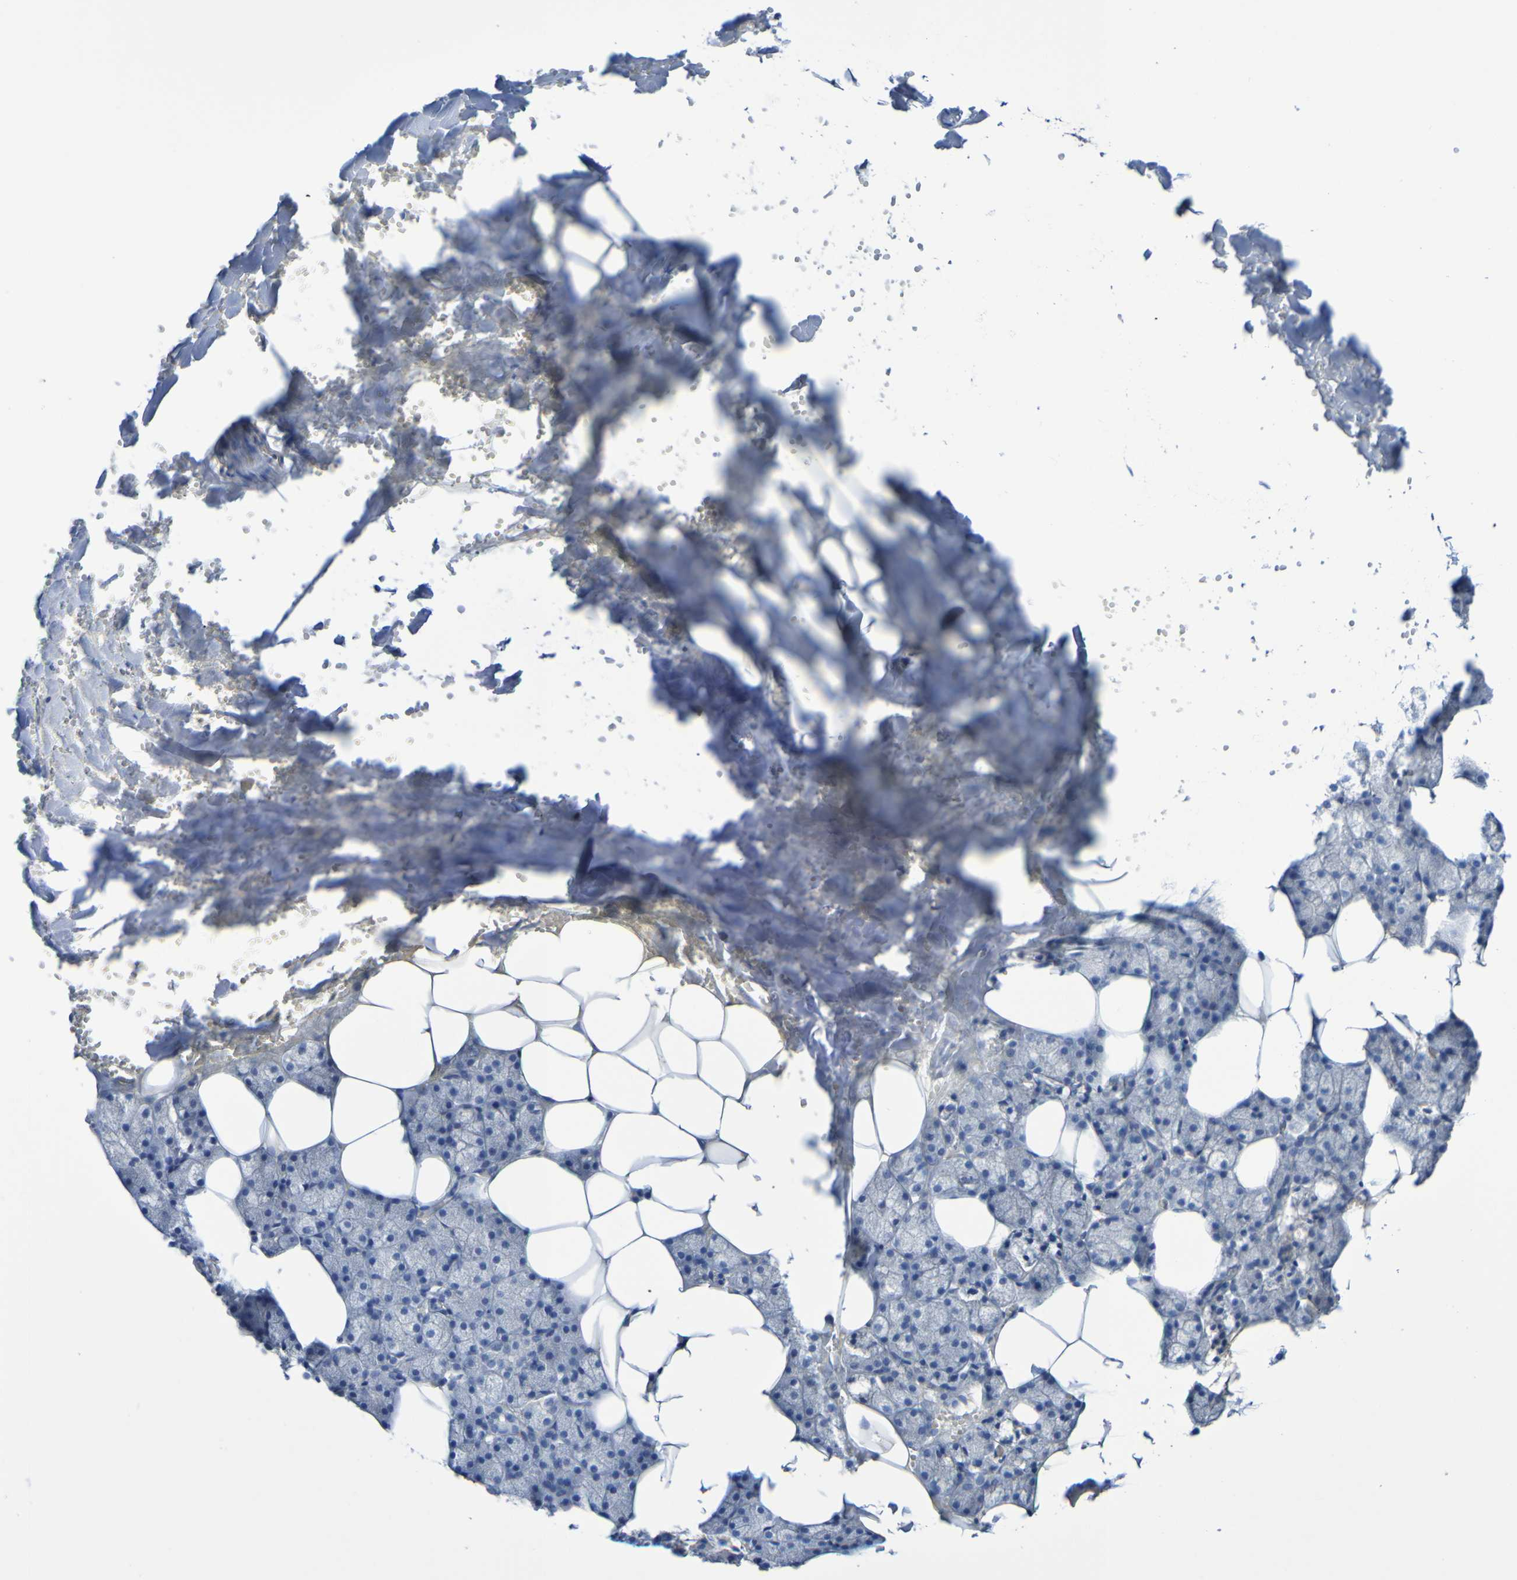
{"staining": {"intensity": "negative", "quantity": "none", "location": "none"}, "tissue": "salivary gland", "cell_type": "Glandular cells", "image_type": "normal", "snomed": [{"axis": "morphology", "description": "Normal tissue, NOS"}, {"axis": "topography", "description": "Salivary gland"}], "caption": "Immunohistochemistry (IHC) micrograph of benign human salivary gland stained for a protein (brown), which exhibits no positivity in glandular cells.", "gene": "SGCB", "patient": {"sex": "male", "age": 62}}